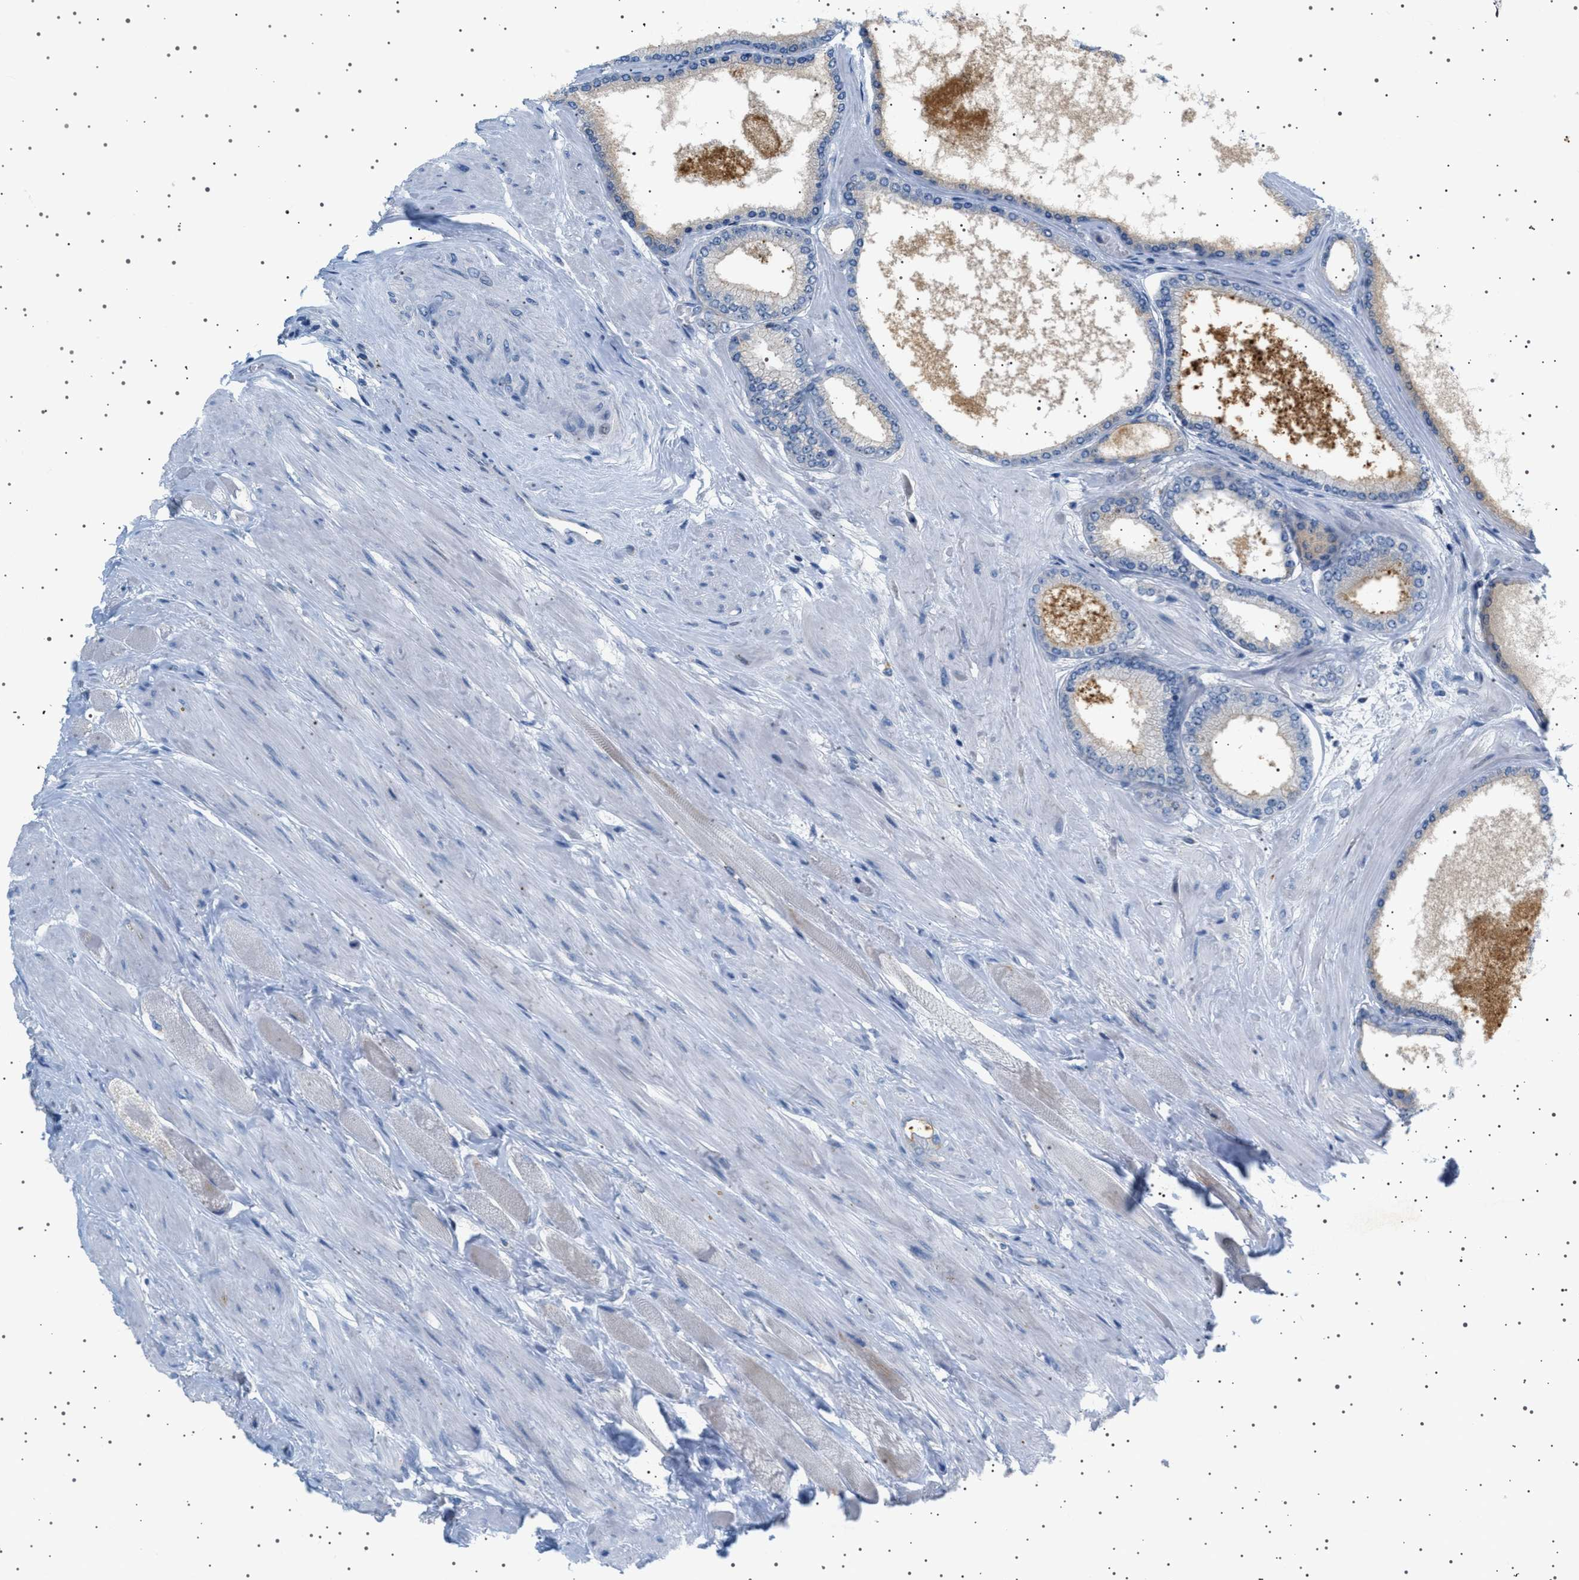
{"staining": {"intensity": "negative", "quantity": "none", "location": "none"}, "tissue": "prostate cancer", "cell_type": "Tumor cells", "image_type": "cancer", "snomed": [{"axis": "morphology", "description": "Adenocarcinoma, High grade"}, {"axis": "topography", "description": "Prostate"}], "caption": "The immunohistochemistry (IHC) micrograph has no significant positivity in tumor cells of high-grade adenocarcinoma (prostate) tissue.", "gene": "ADCY10", "patient": {"sex": "male", "age": 61}}